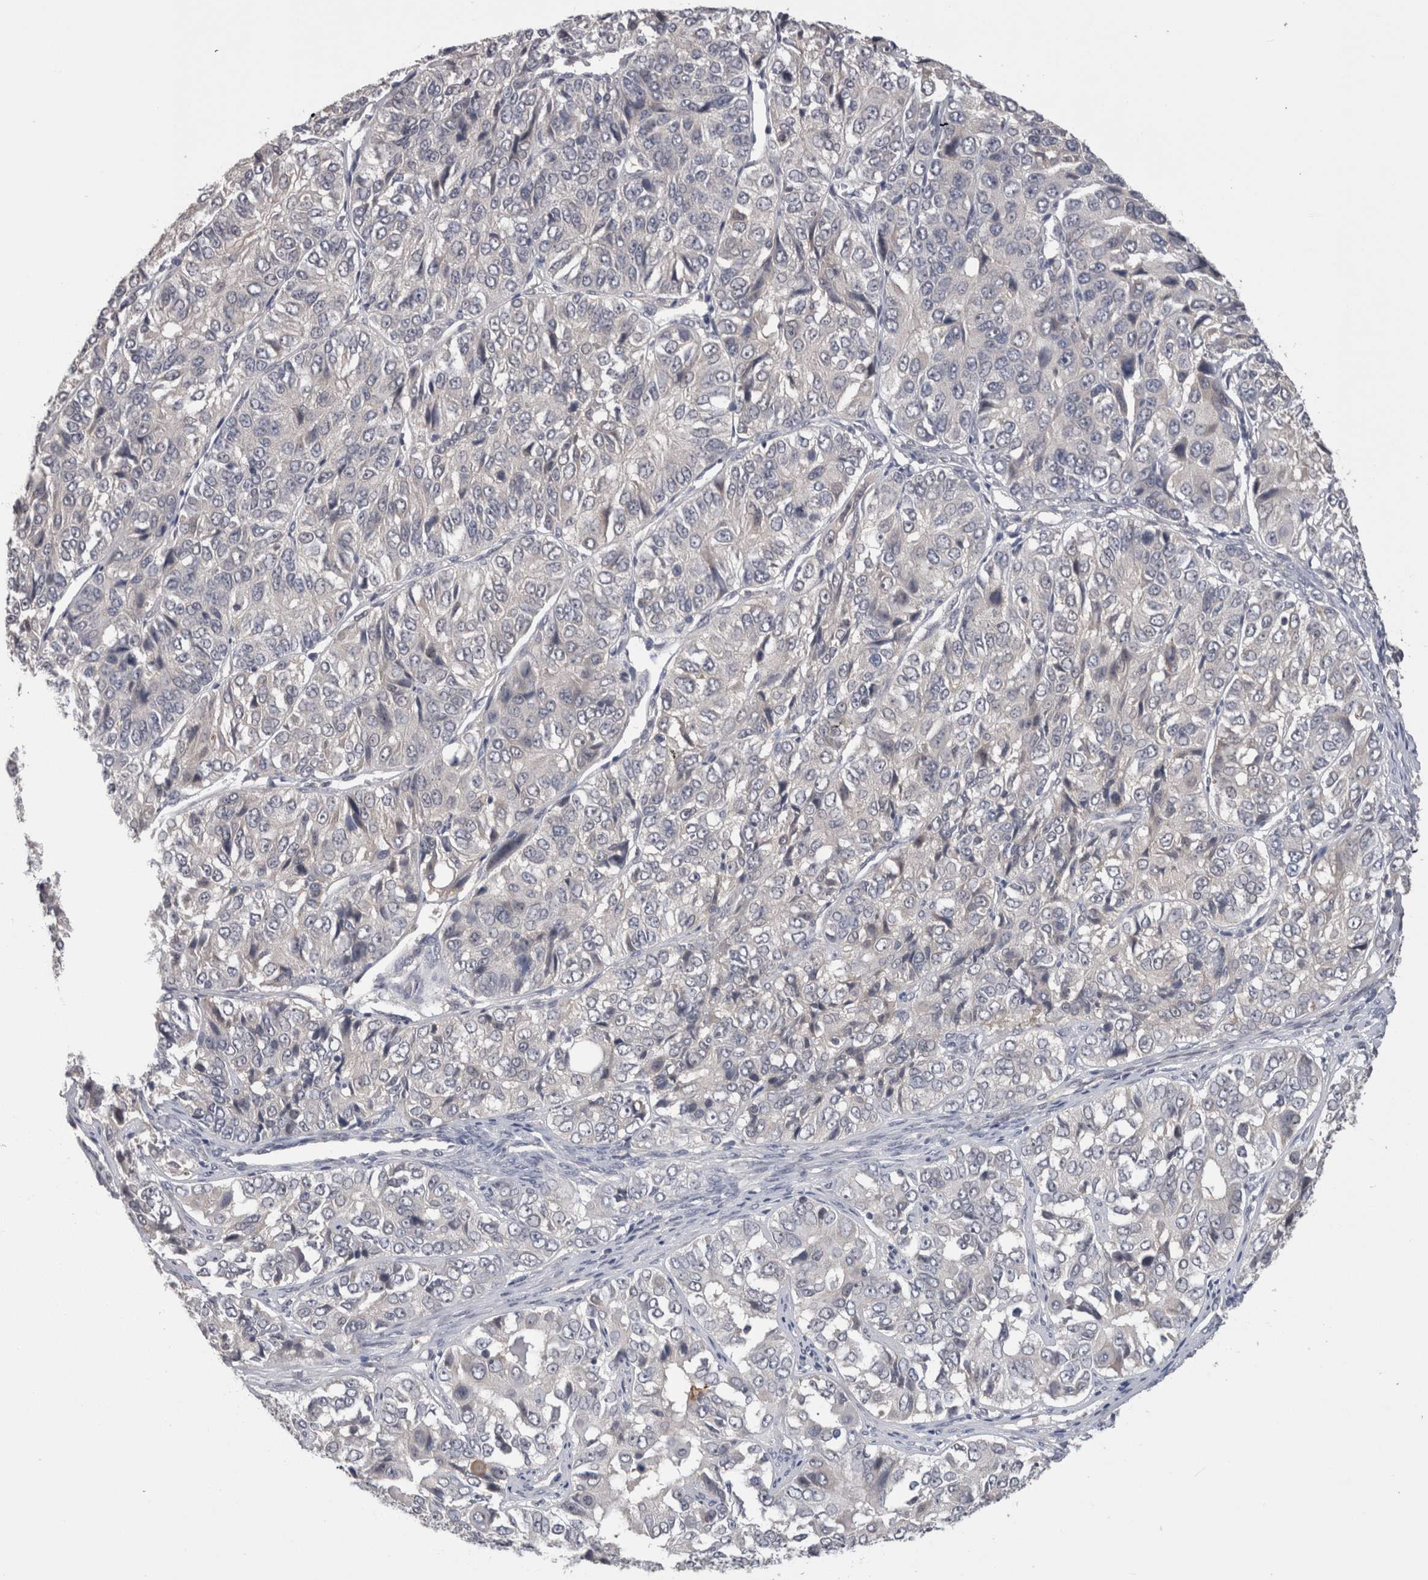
{"staining": {"intensity": "negative", "quantity": "none", "location": "none"}, "tissue": "ovarian cancer", "cell_type": "Tumor cells", "image_type": "cancer", "snomed": [{"axis": "morphology", "description": "Carcinoma, endometroid"}, {"axis": "topography", "description": "Ovary"}], "caption": "DAB (3,3'-diaminobenzidine) immunohistochemical staining of human ovarian cancer (endometroid carcinoma) shows no significant staining in tumor cells.", "gene": "DCTN6", "patient": {"sex": "female", "age": 51}}